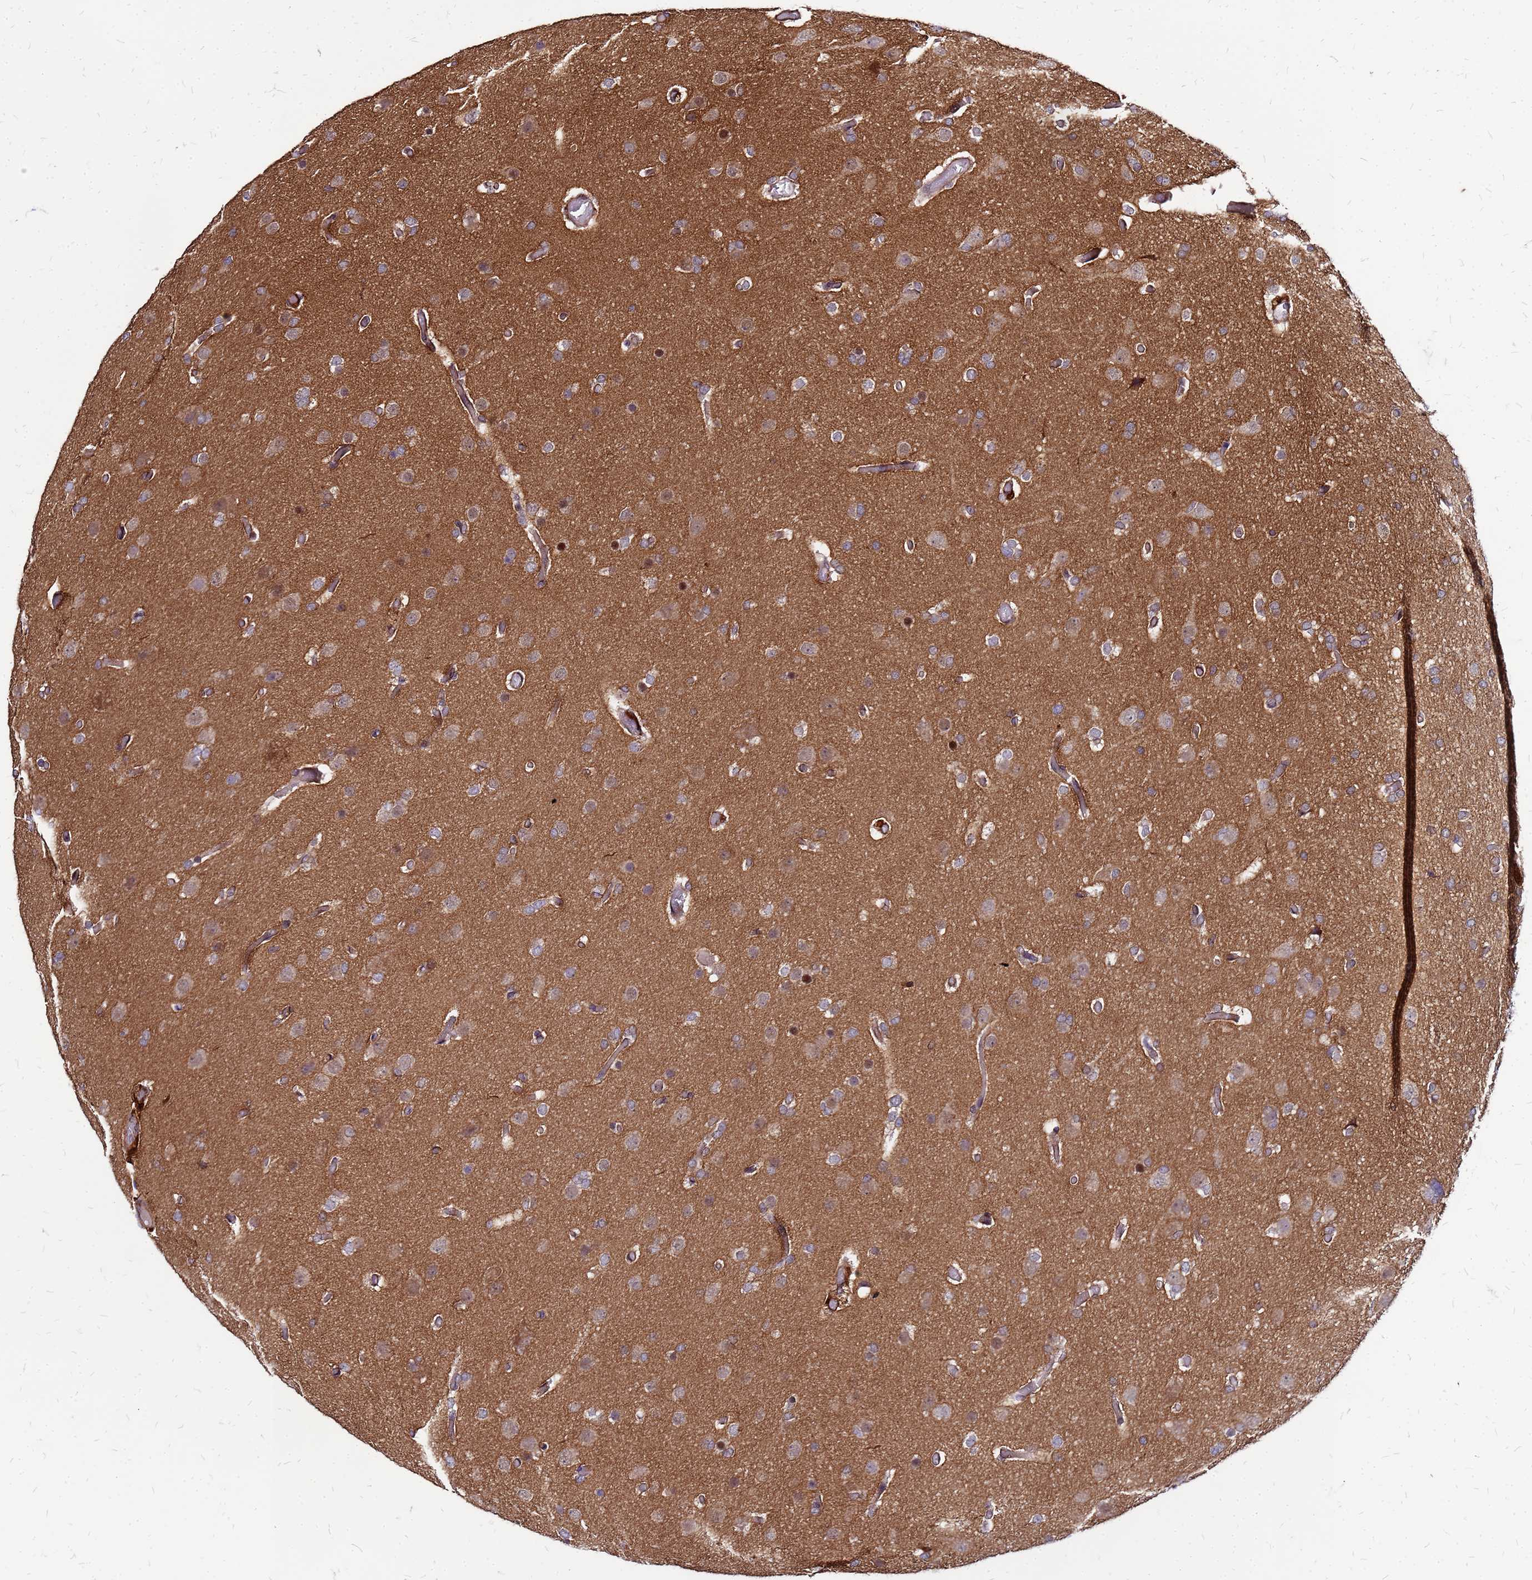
{"staining": {"intensity": "negative", "quantity": "none", "location": "none"}, "tissue": "glioma", "cell_type": "Tumor cells", "image_type": "cancer", "snomed": [{"axis": "morphology", "description": "Glioma, malignant, High grade"}, {"axis": "topography", "description": "Cerebral cortex"}], "caption": "This is an IHC photomicrograph of high-grade glioma (malignant). There is no positivity in tumor cells.", "gene": "CYBC1", "patient": {"sex": "female", "age": 36}}